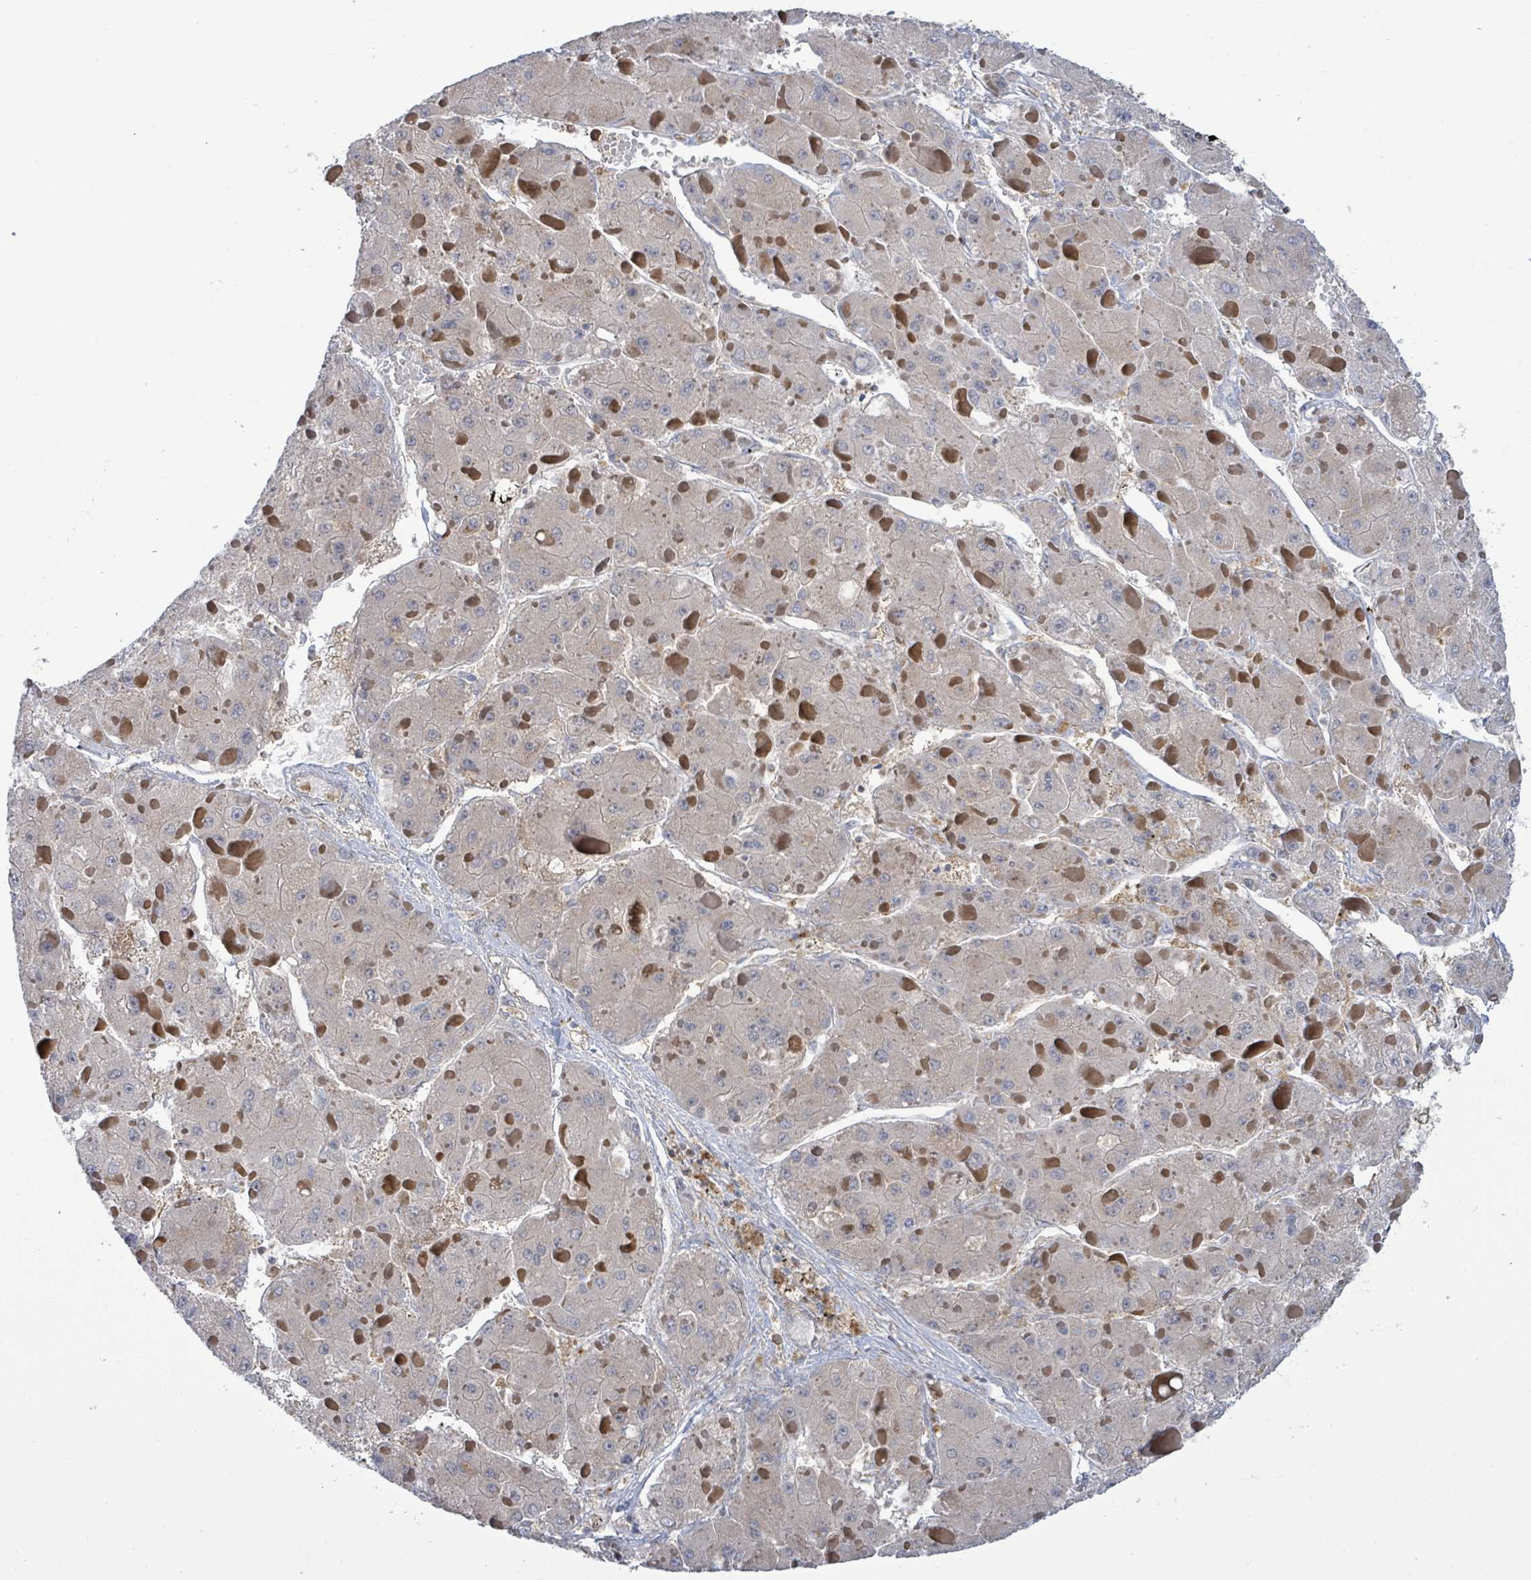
{"staining": {"intensity": "negative", "quantity": "none", "location": "none"}, "tissue": "liver cancer", "cell_type": "Tumor cells", "image_type": "cancer", "snomed": [{"axis": "morphology", "description": "Carcinoma, Hepatocellular, NOS"}, {"axis": "topography", "description": "Liver"}], "caption": "There is no significant staining in tumor cells of hepatocellular carcinoma (liver).", "gene": "PGAM1", "patient": {"sex": "female", "age": 73}}